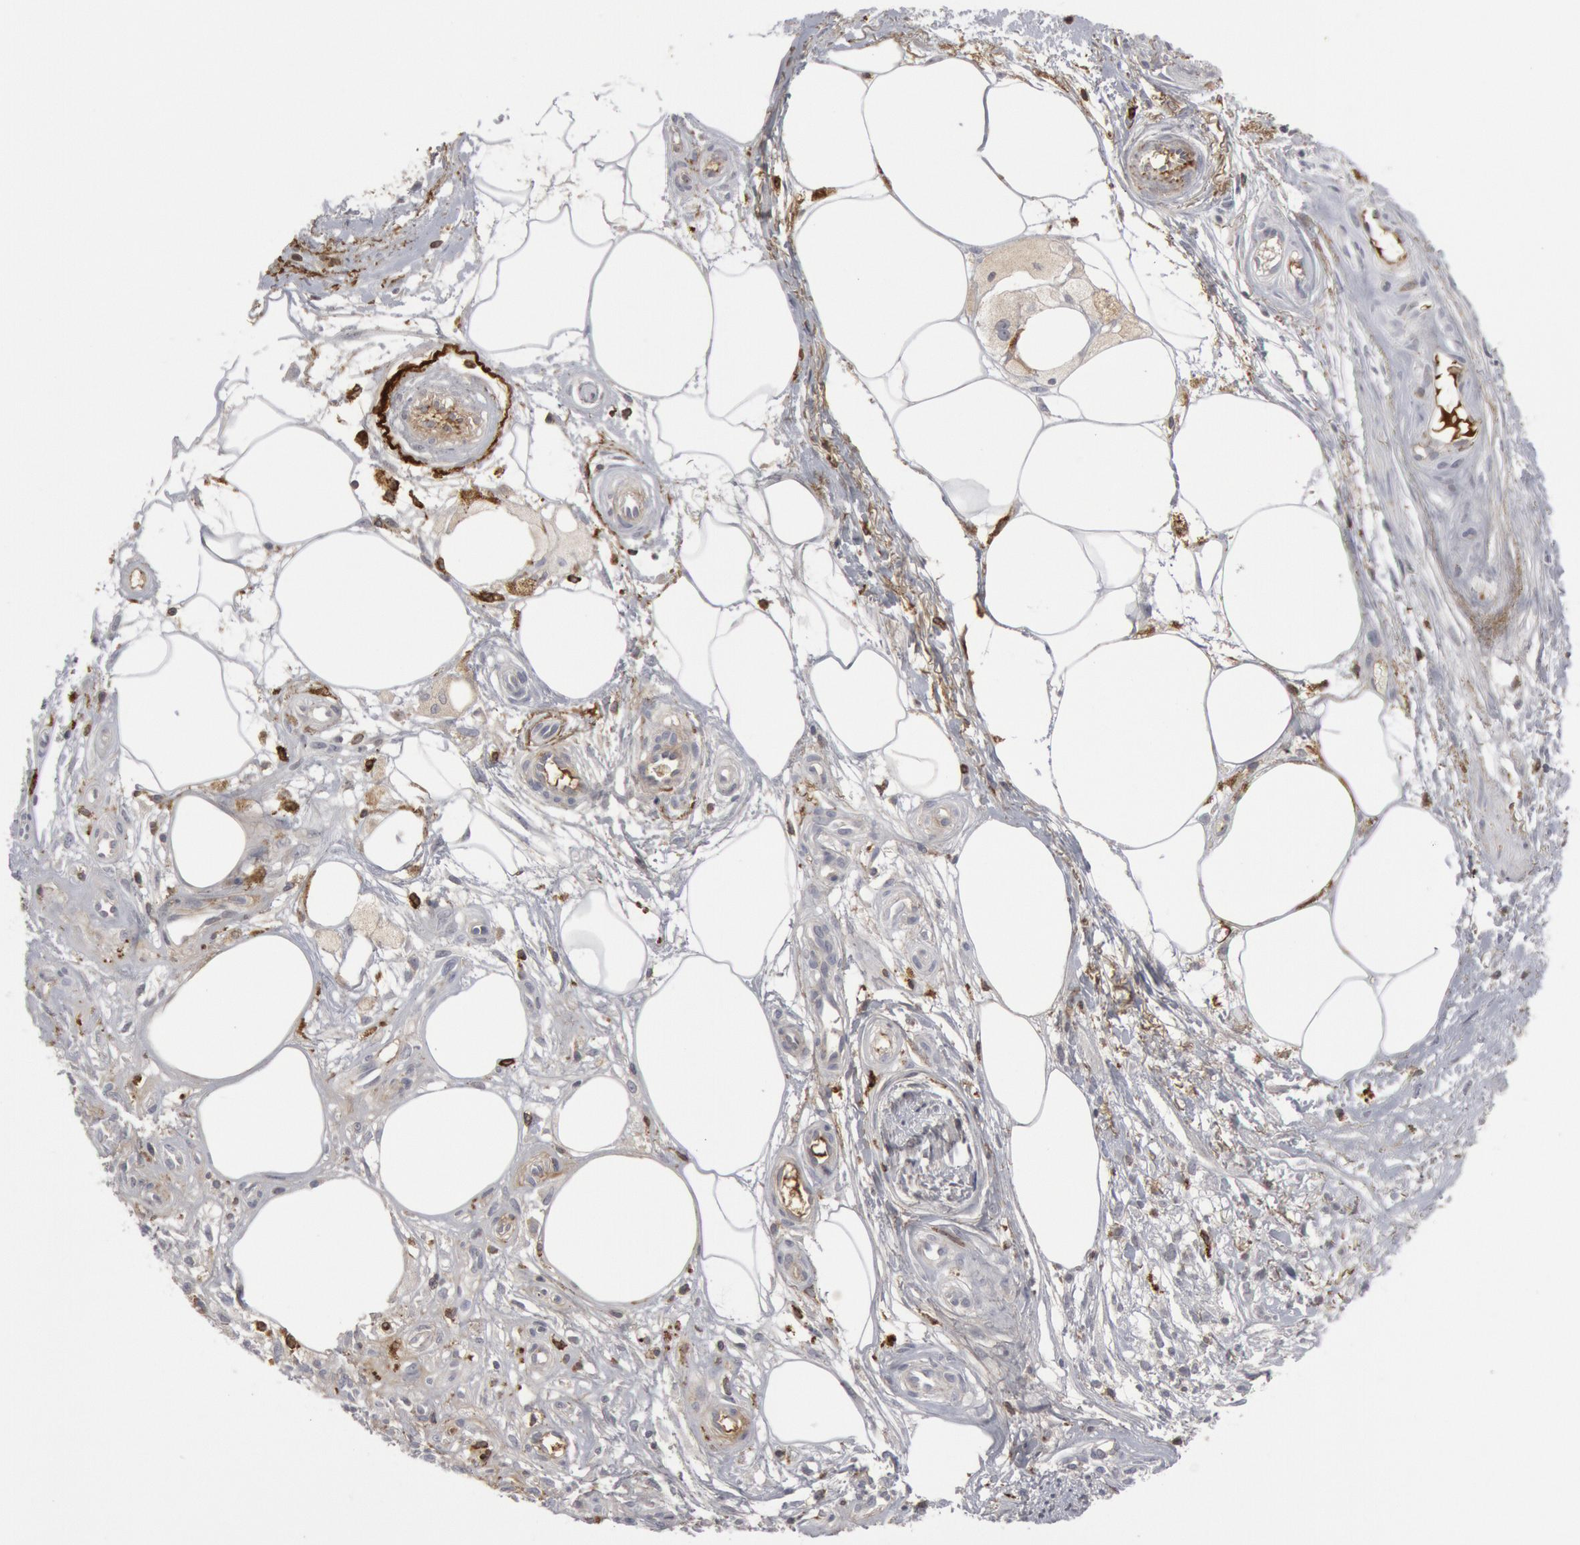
{"staining": {"intensity": "negative", "quantity": "none", "location": "none"}, "tissue": "melanoma", "cell_type": "Tumor cells", "image_type": "cancer", "snomed": [{"axis": "morphology", "description": "Malignant melanoma, NOS"}, {"axis": "topography", "description": "Skin"}], "caption": "This is a photomicrograph of IHC staining of melanoma, which shows no positivity in tumor cells.", "gene": "C1QC", "patient": {"sex": "female", "age": 85}}